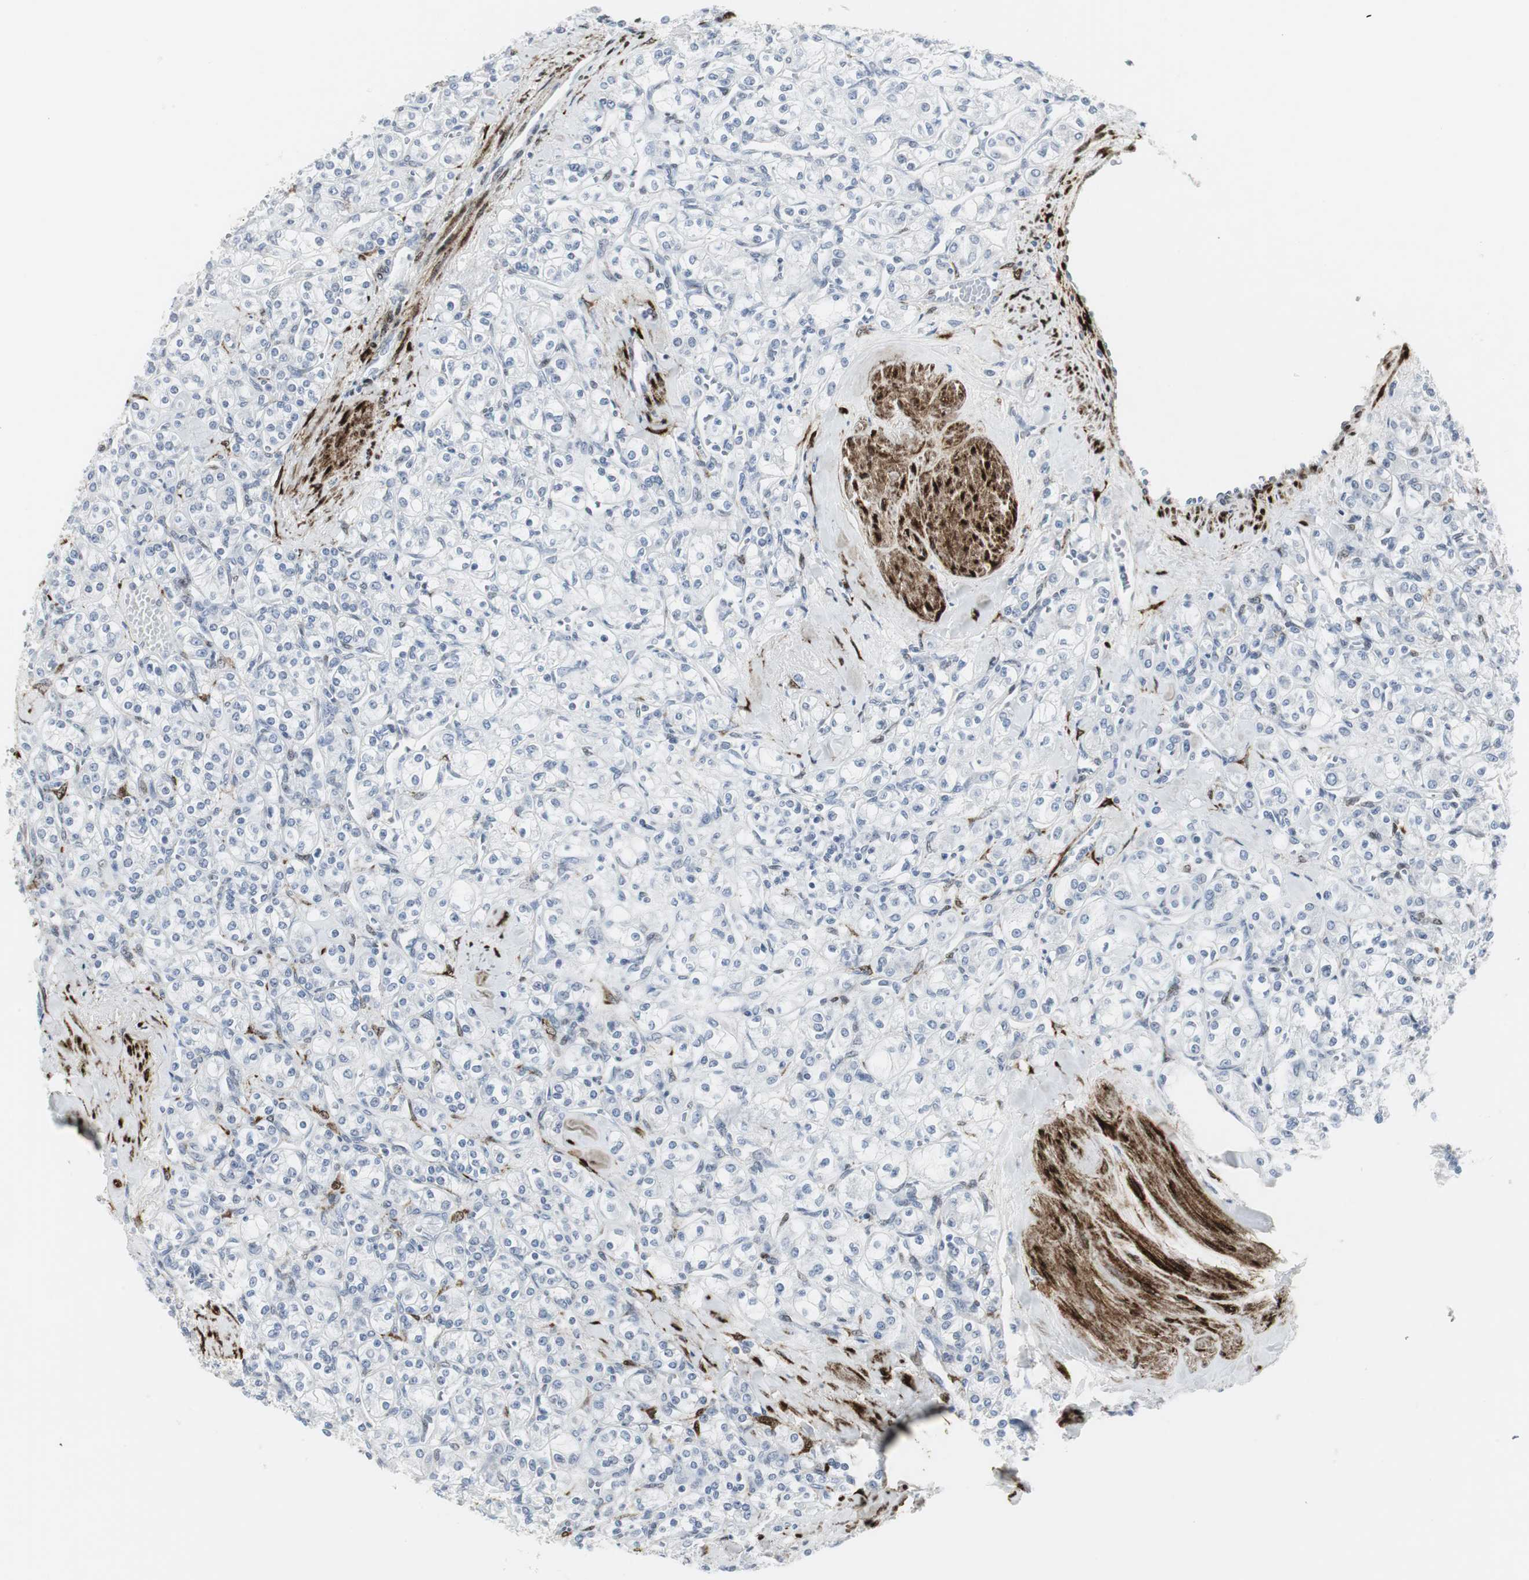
{"staining": {"intensity": "negative", "quantity": "none", "location": "none"}, "tissue": "renal cancer", "cell_type": "Tumor cells", "image_type": "cancer", "snomed": [{"axis": "morphology", "description": "Adenocarcinoma, NOS"}, {"axis": "topography", "description": "Kidney"}], "caption": "The micrograph shows no staining of tumor cells in renal adenocarcinoma. (Immunohistochemistry, brightfield microscopy, high magnification).", "gene": "PPP1R14A", "patient": {"sex": "male", "age": 77}}